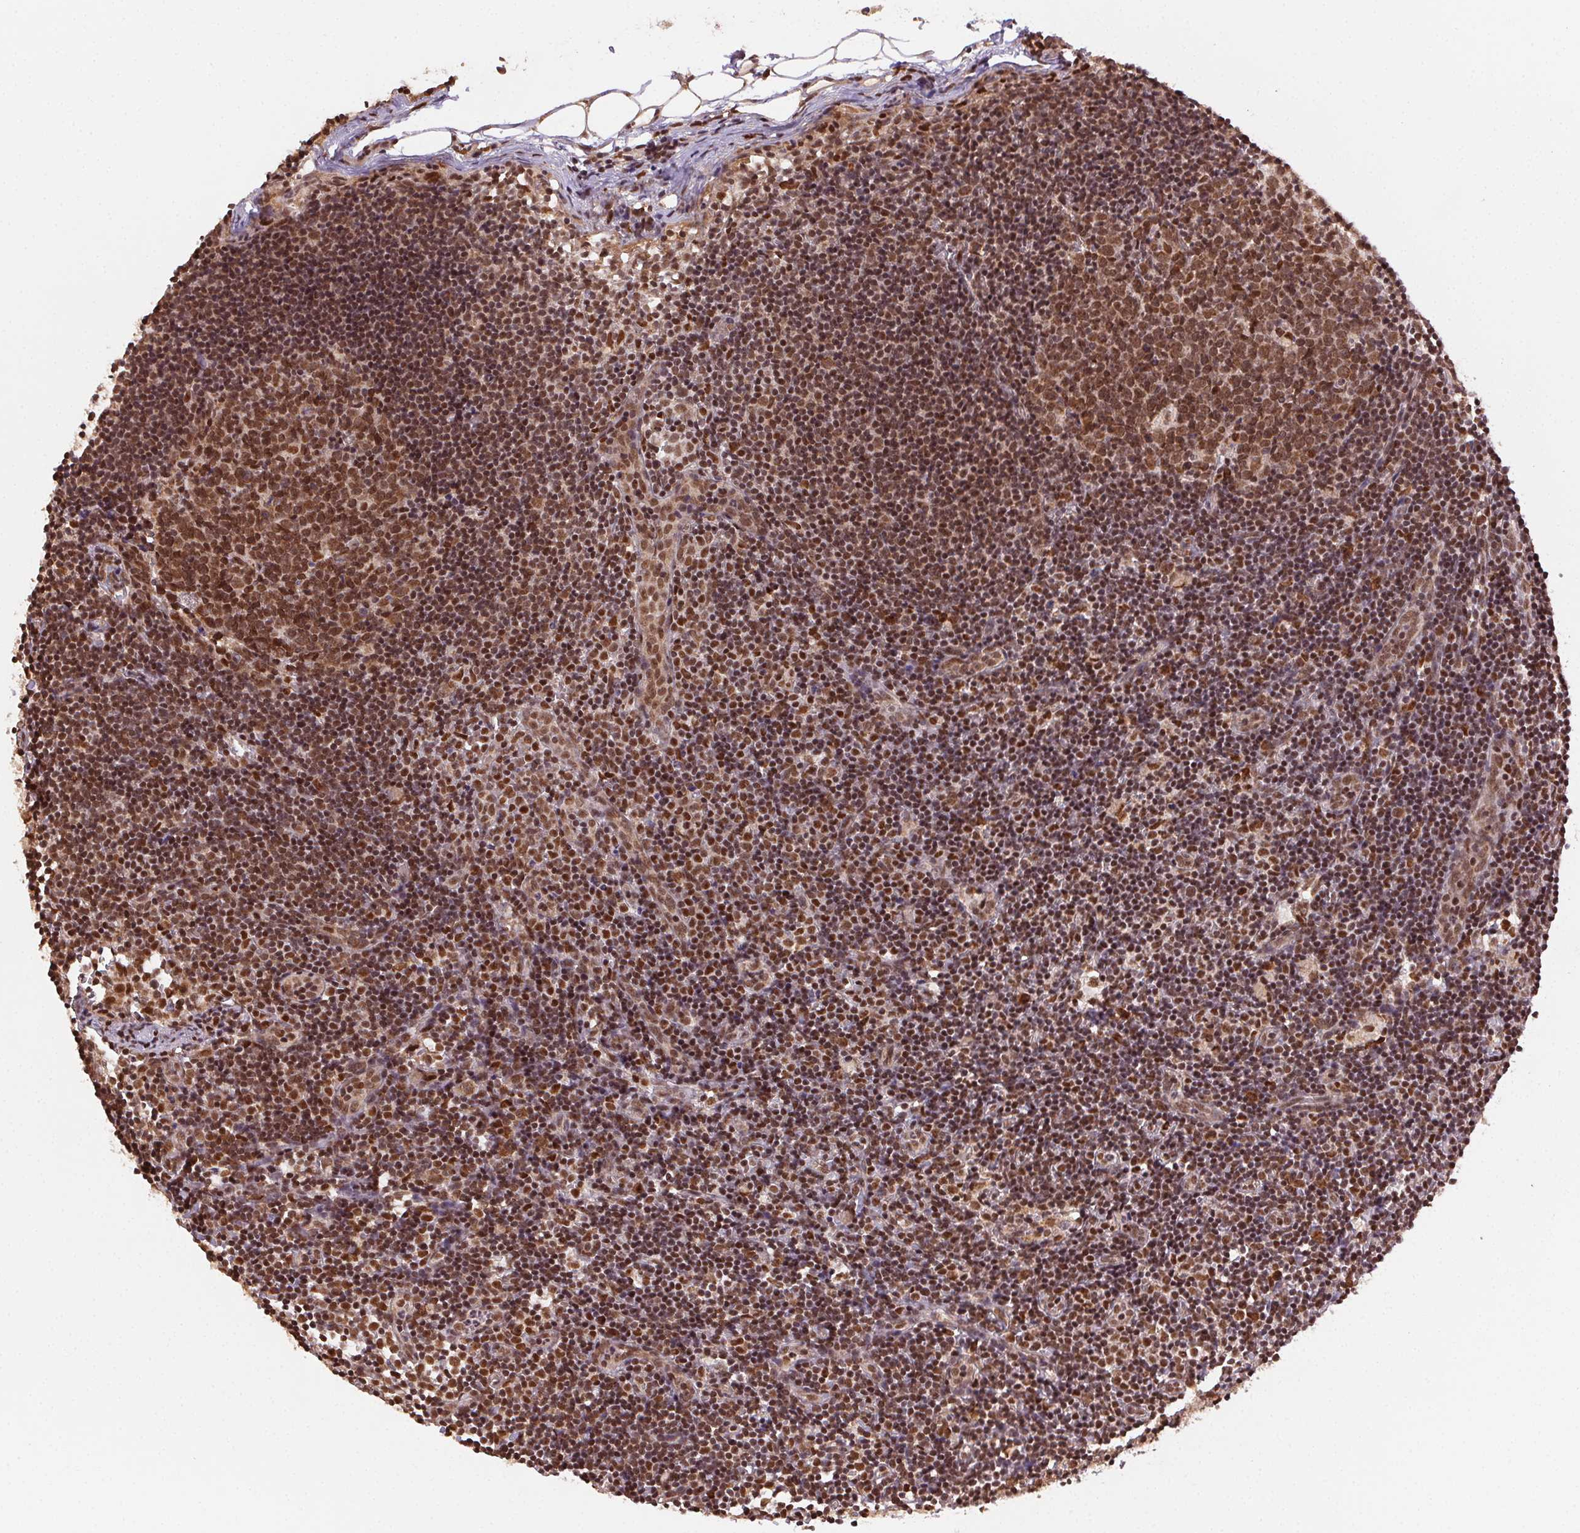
{"staining": {"intensity": "moderate", "quantity": ">75%", "location": "nuclear"}, "tissue": "lymph node", "cell_type": "Germinal center cells", "image_type": "normal", "snomed": [{"axis": "morphology", "description": "Normal tissue, NOS"}, {"axis": "topography", "description": "Lymph node"}], "caption": "An immunohistochemistry histopathology image of unremarkable tissue is shown. Protein staining in brown labels moderate nuclear positivity in lymph node within germinal center cells.", "gene": "TREML4", "patient": {"sex": "female", "age": 41}}